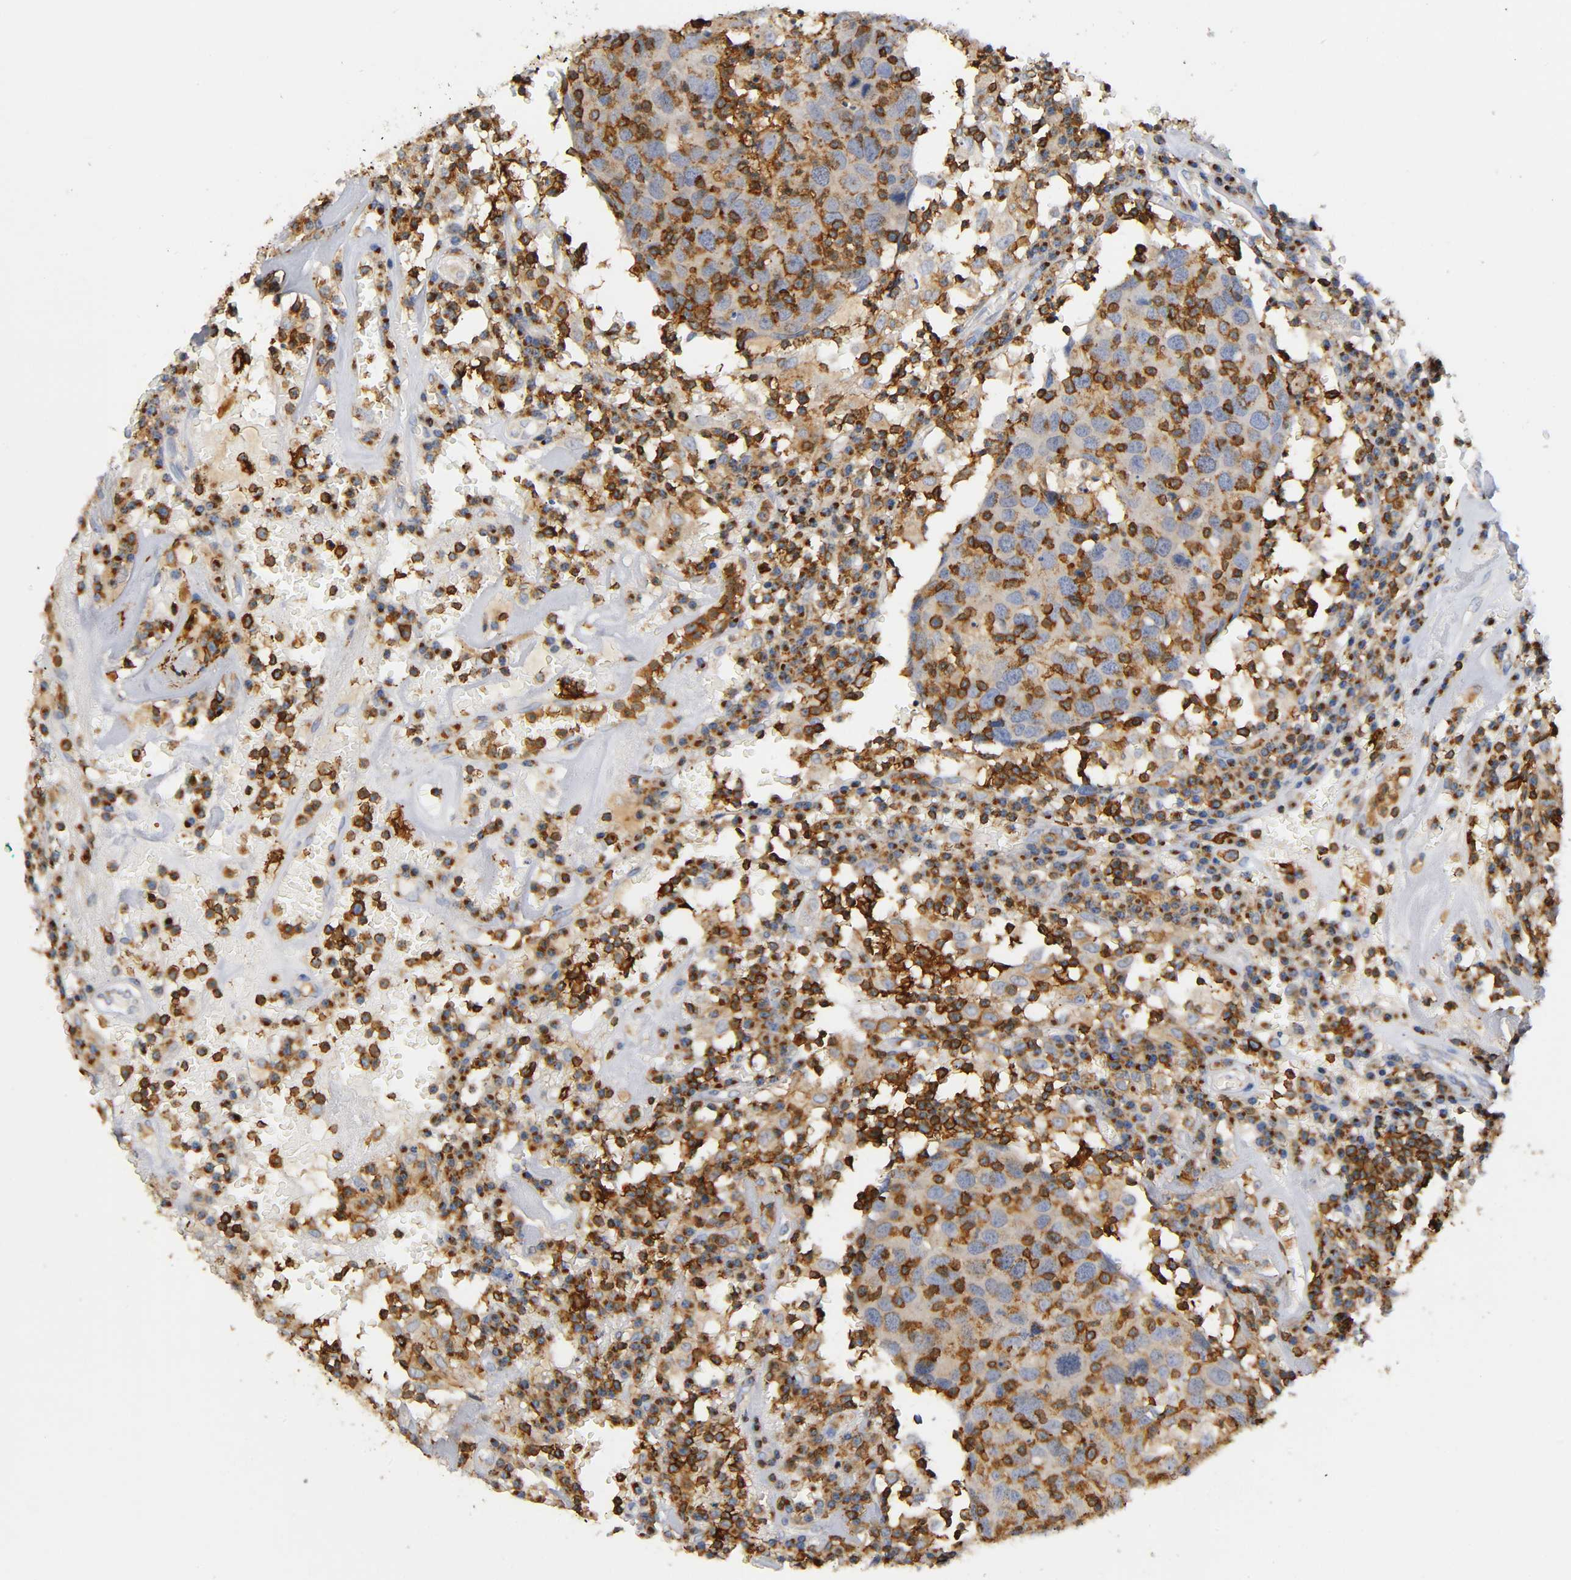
{"staining": {"intensity": "moderate", "quantity": ">75%", "location": "nuclear"}, "tissue": "head and neck cancer", "cell_type": "Tumor cells", "image_type": "cancer", "snomed": [{"axis": "morphology", "description": "Adenocarcinoma, NOS"}, {"axis": "topography", "description": "Salivary gland"}, {"axis": "topography", "description": "Head-Neck"}], "caption": "An IHC photomicrograph of tumor tissue is shown. Protein staining in brown shows moderate nuclear positivity in head and neck cancer (adenocarcinoma) within tumor cells. (Brightfield microscopy of DAB IHC at high magnification).", "gene": "CAPN10", "patient": {"sex": "female", "age": 65}}